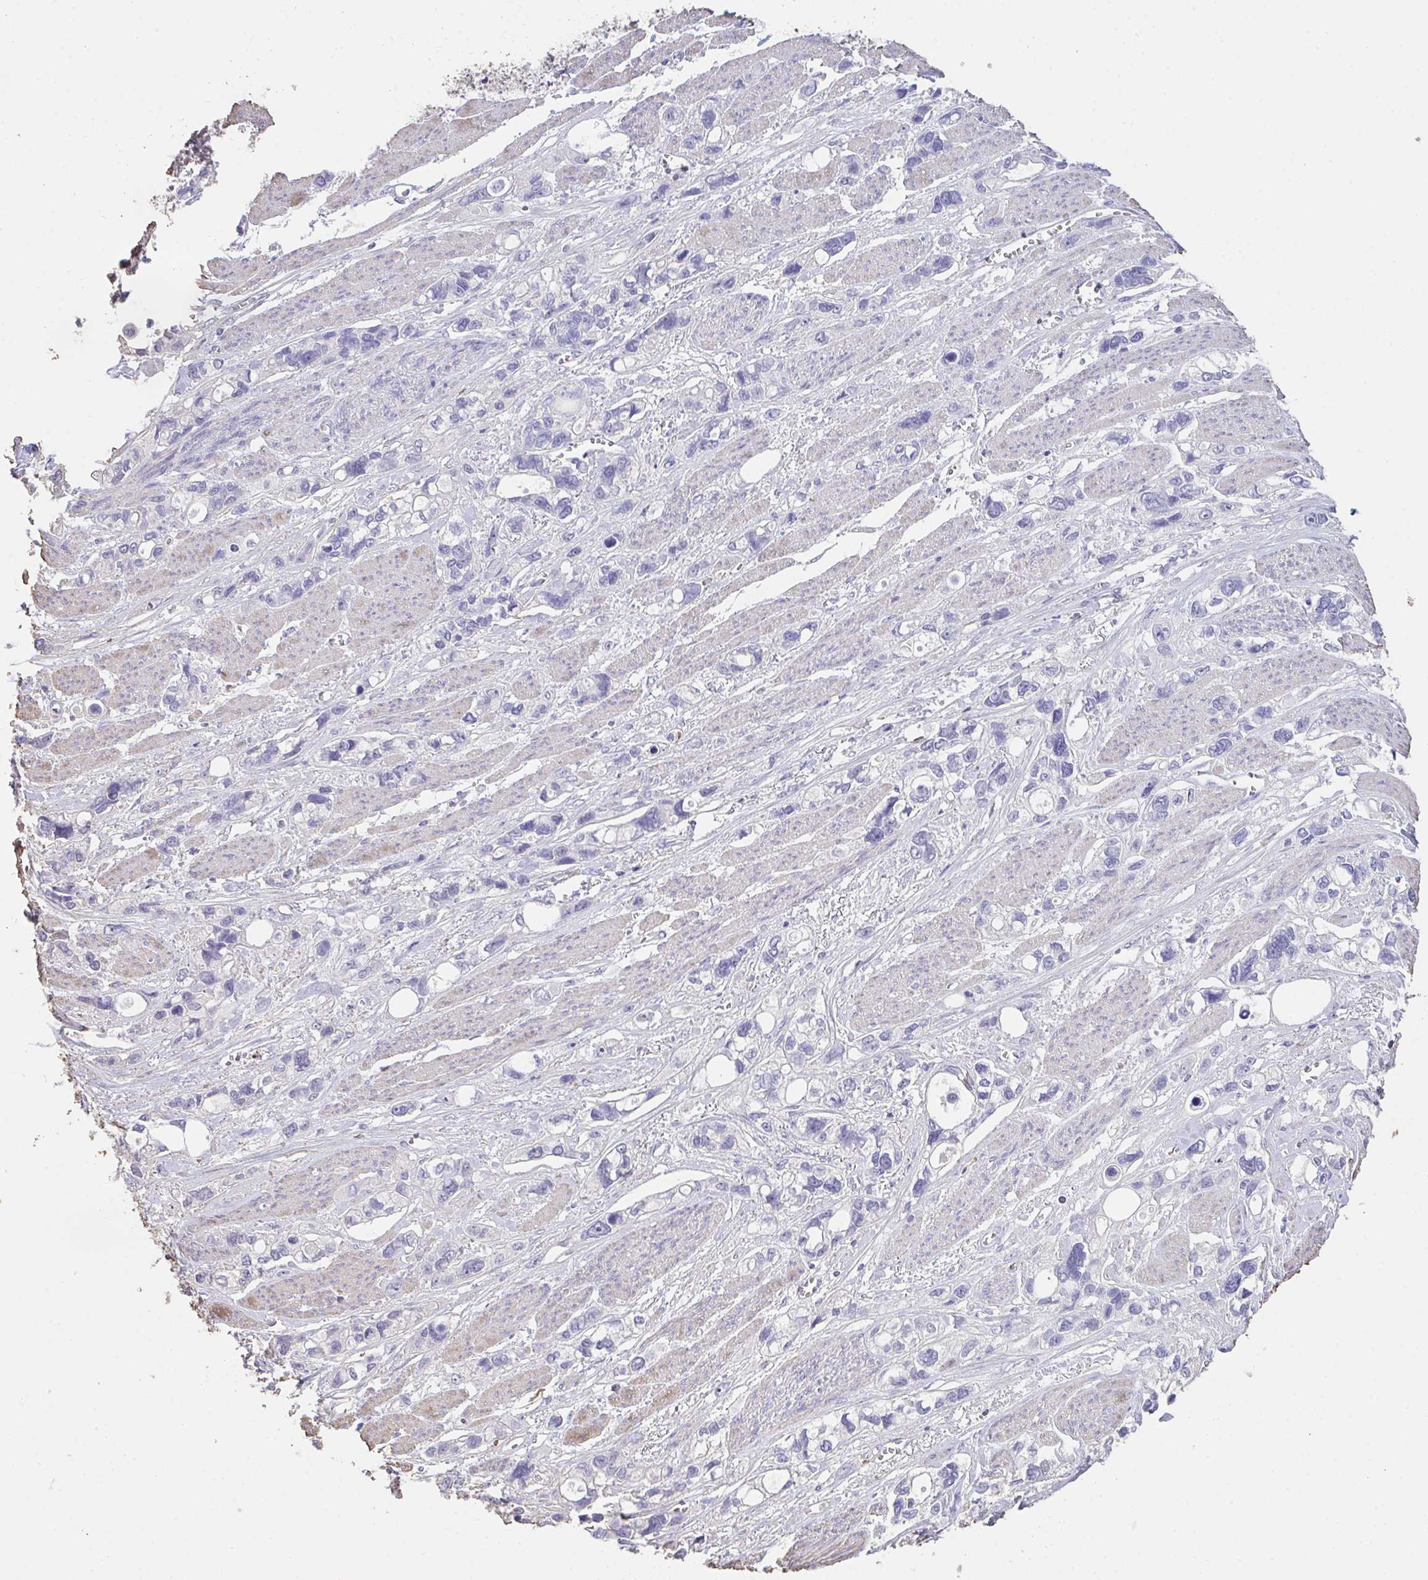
{"staining": {"intensity": "negative", "quantity": "none", "location": "none"}, "tissue": "stomach cancer", "cell_type": "Tumor cells", "image_type": "cancer", "snomed": [{"axis": "morphology", "description": "Adenocarcinoma, NOS"}, {"axis": "topography", "description": "Stomach, upper"}], "caption": "Immunohistochemical staining of human stomach cancer exhibits no significant positivity in tumor cells. Brightfield microscopy of immunohistochemistry (IHC) stained with DAB (3,3'-diaminobenzidine) (brown) and hematoxylin (blue), captured at high magnification.", "gene": "IL23R", "patient": {"sex": "female", "age": 81}}